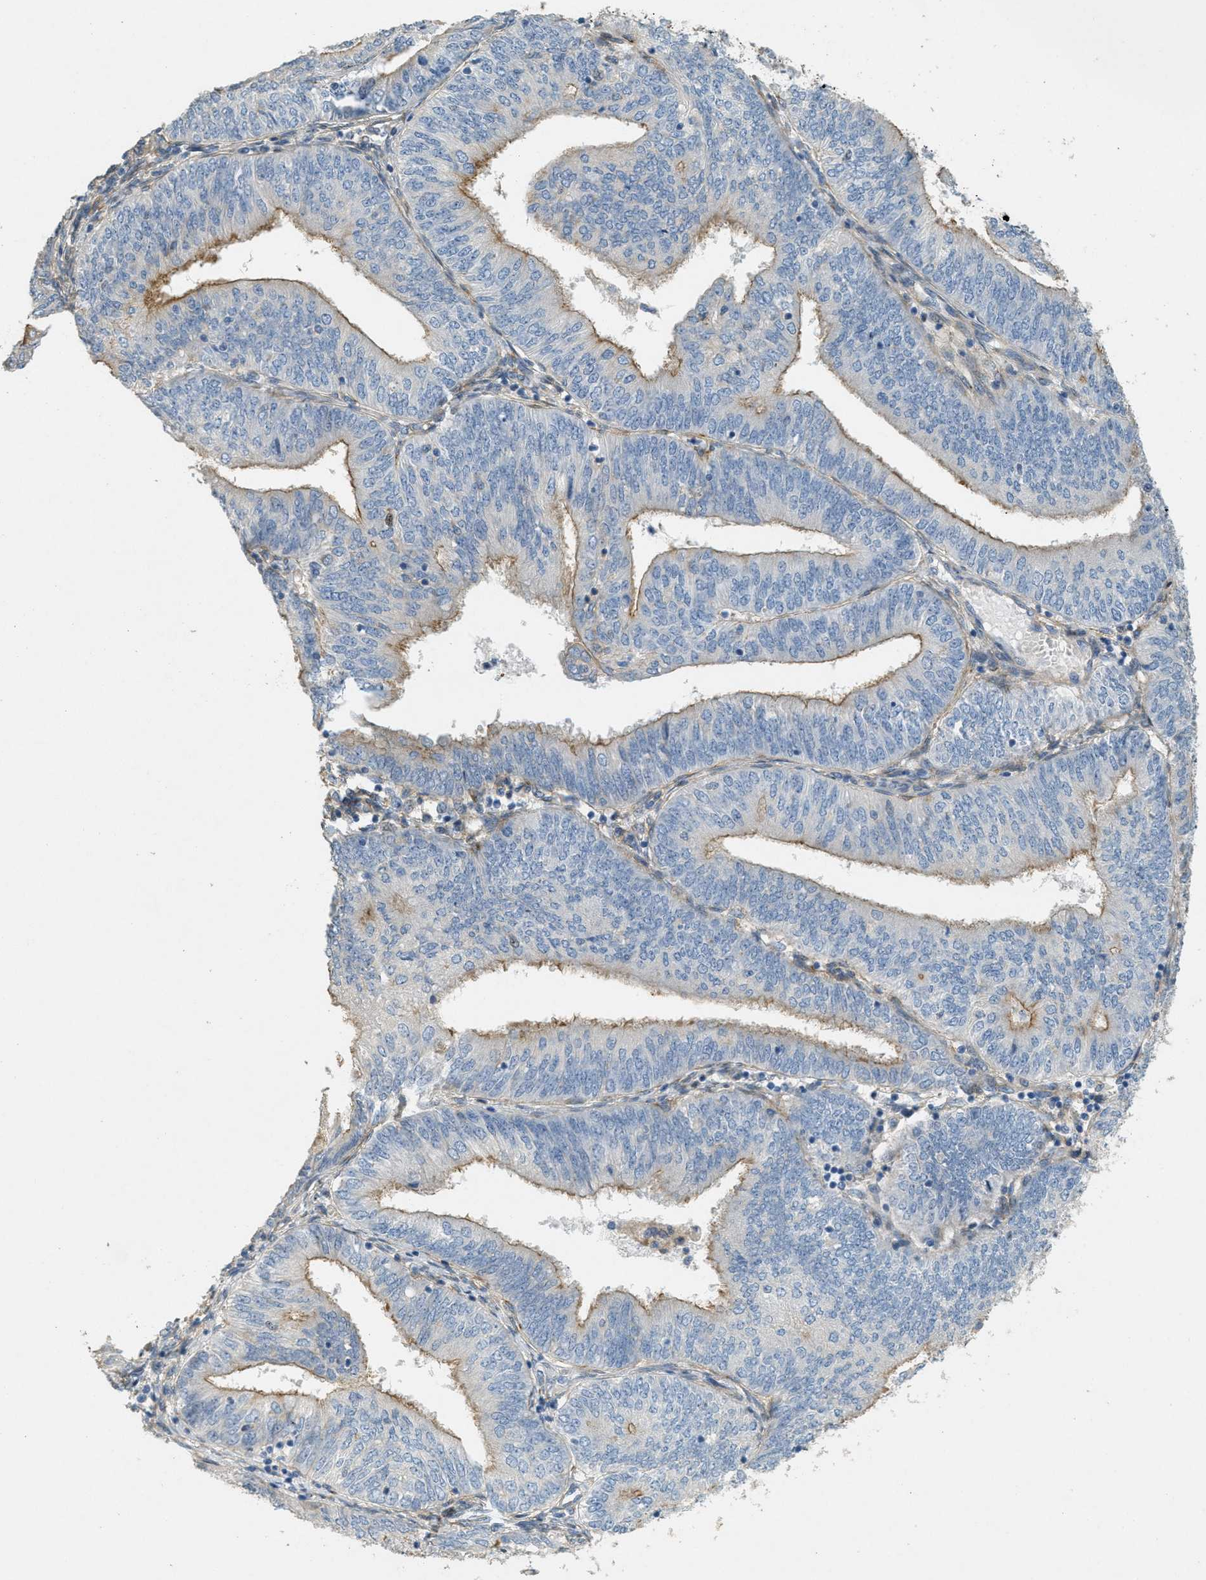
{"staining": {"intensity": "weak", "quantity": ">75%", "location": "cytoplasmic/membranous"}, "tissue": "endometrial cancer", "cell_type": "Tumor cells", "image_type": "cancer", "snomed": [{"axis": "morphology", "description": "Adenocarcinoma, NOS"}, {"axis": "topography", "description": "Endometrium"}], "caption": "The histopathology image displays staining of adenocarcinoma (endometrial), revealing weak cytoplasmic/membranous protein staining (brown color) within tumor cells.", "gene": "ADCY5", "patient": {"sex": "female", "age": 58}}